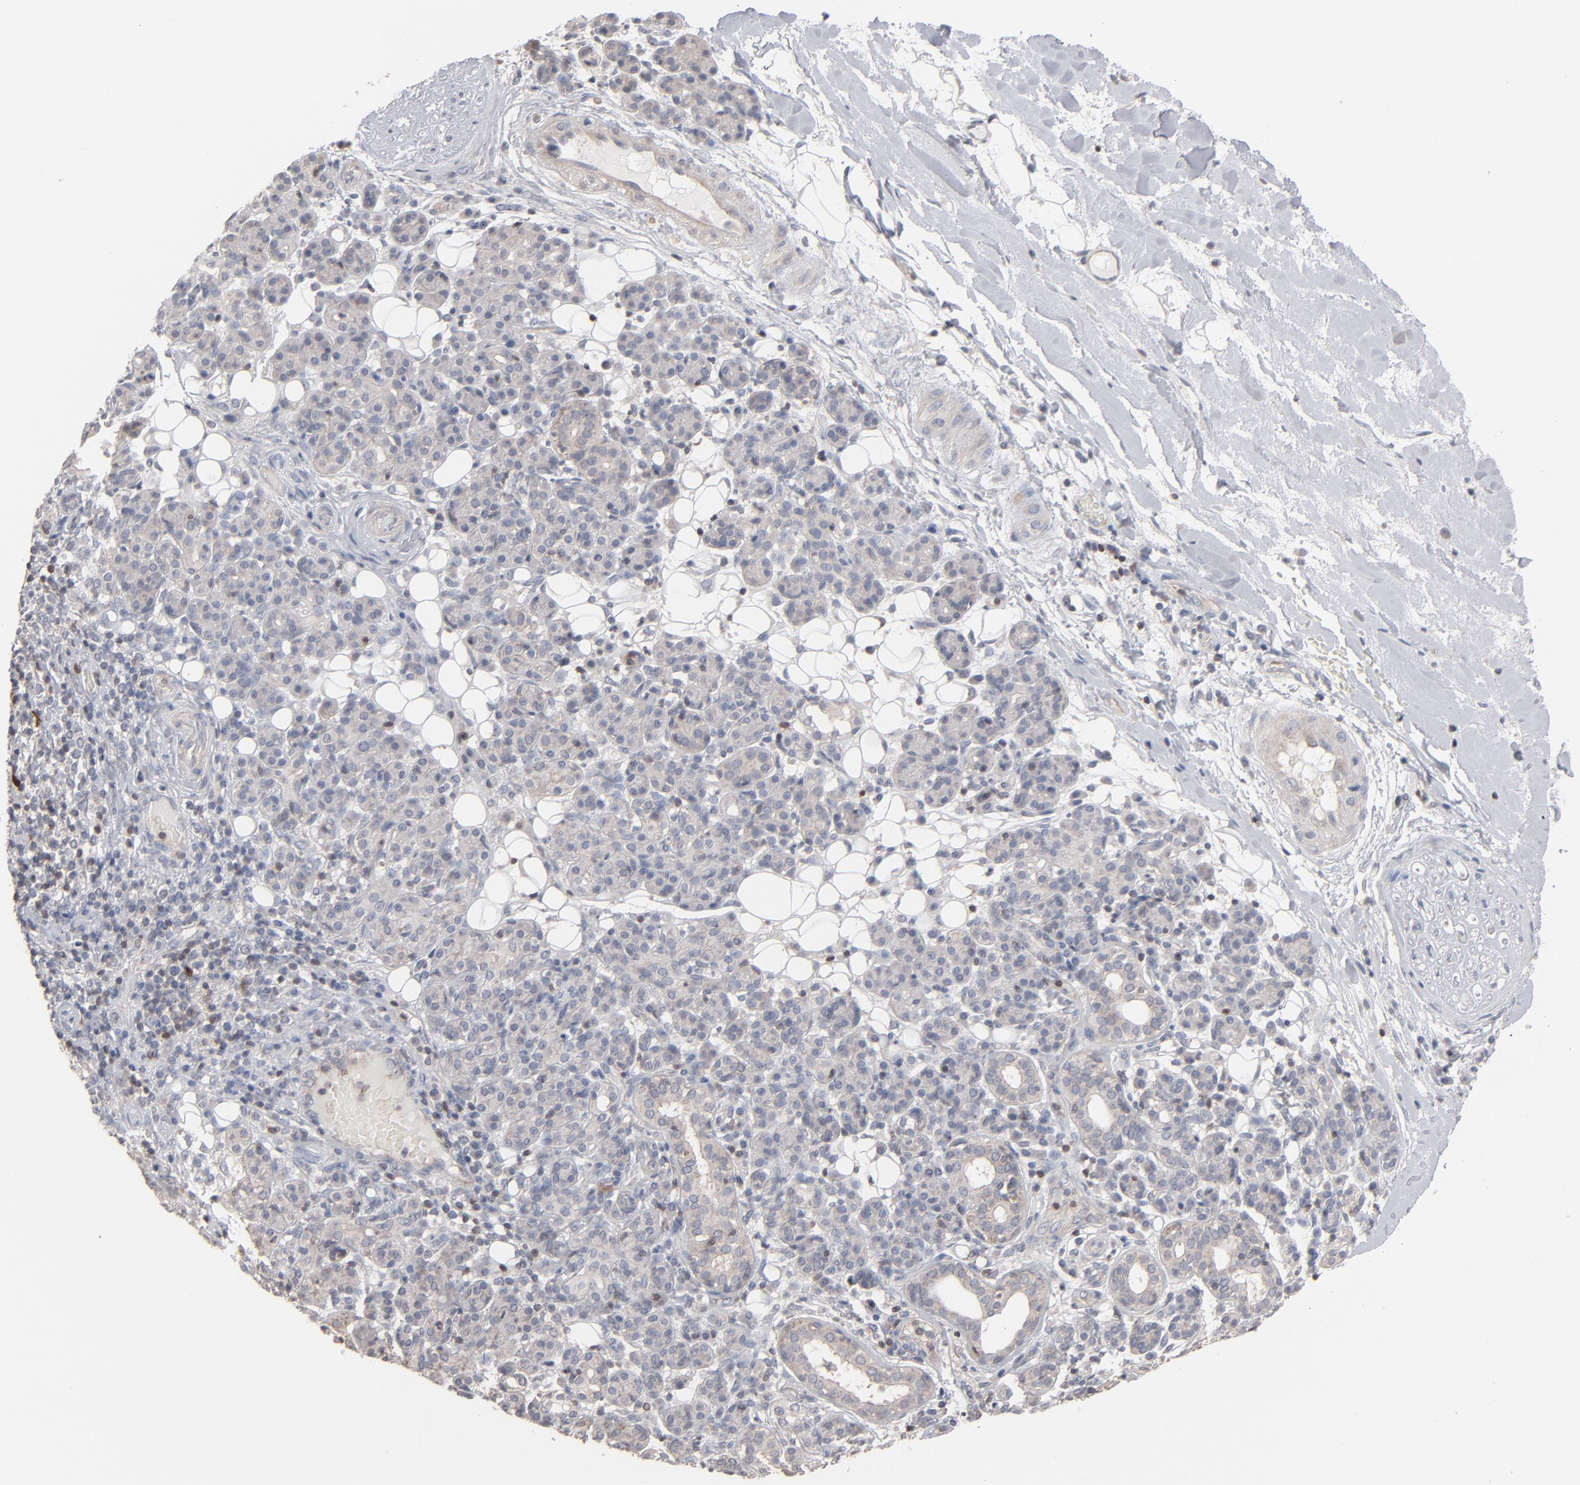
{"staining": {"intensity": "weak", "quantity": ">75%", "location": "cytoplasmic/membranous"}, "tissue": "skin cancer", "cell_type": "Tumor cells", "image_type": "cancer", "snomed": [{"axis": "morphology", "description": "Squamous cell carcinoma, NOS"}, {"axis": "topography", "description": "Skin"}], "caption": "Weak cytoplasmic/membranous positivity for a protein is identified in about >75% of tumor cells of squamous cell carcinoma (skin) using IHC.", "gene": "STAT4", "patient": {"sex": "male", "age": 84}}